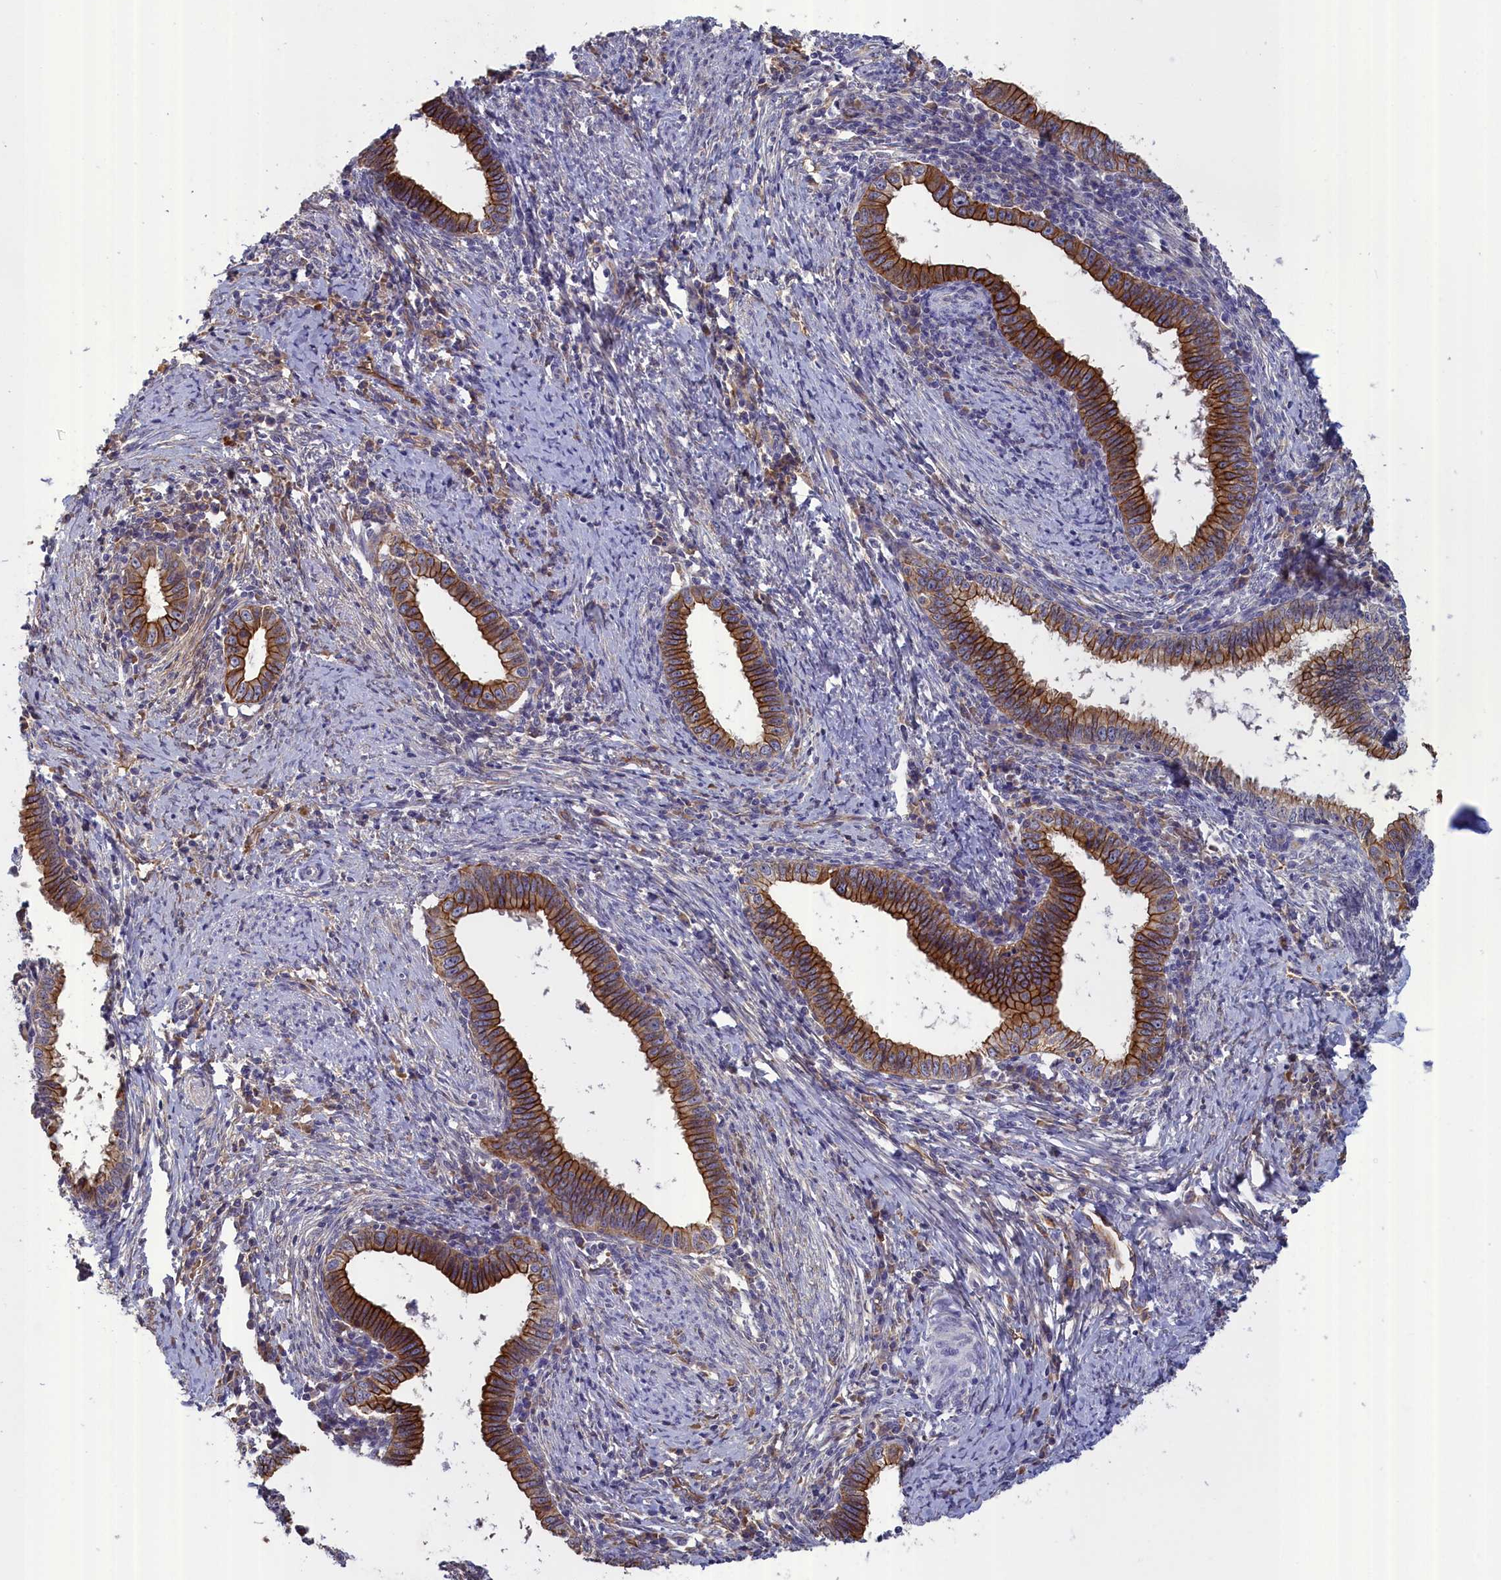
{"staining": {"intensity": "moderate", "quantity": ">75%", "location": "cytoplasmic/membranous"}, "tissue": "cervical cancer", "cell_type": "Tumor cells", "image_type": "cancer", "snomed": [{"axis": "morphology", "description": "Adenocarcinoma, NOS"}, {"axis": "topography", "description": "Cervix"}], "caption": "Protein staining demonstrates moderate cytoplasmic/membranous staining in about >75% of tumor cells in cervical cancer.", "gene": "COL19A1", "patient": {"sex": "female", "age": 36}}